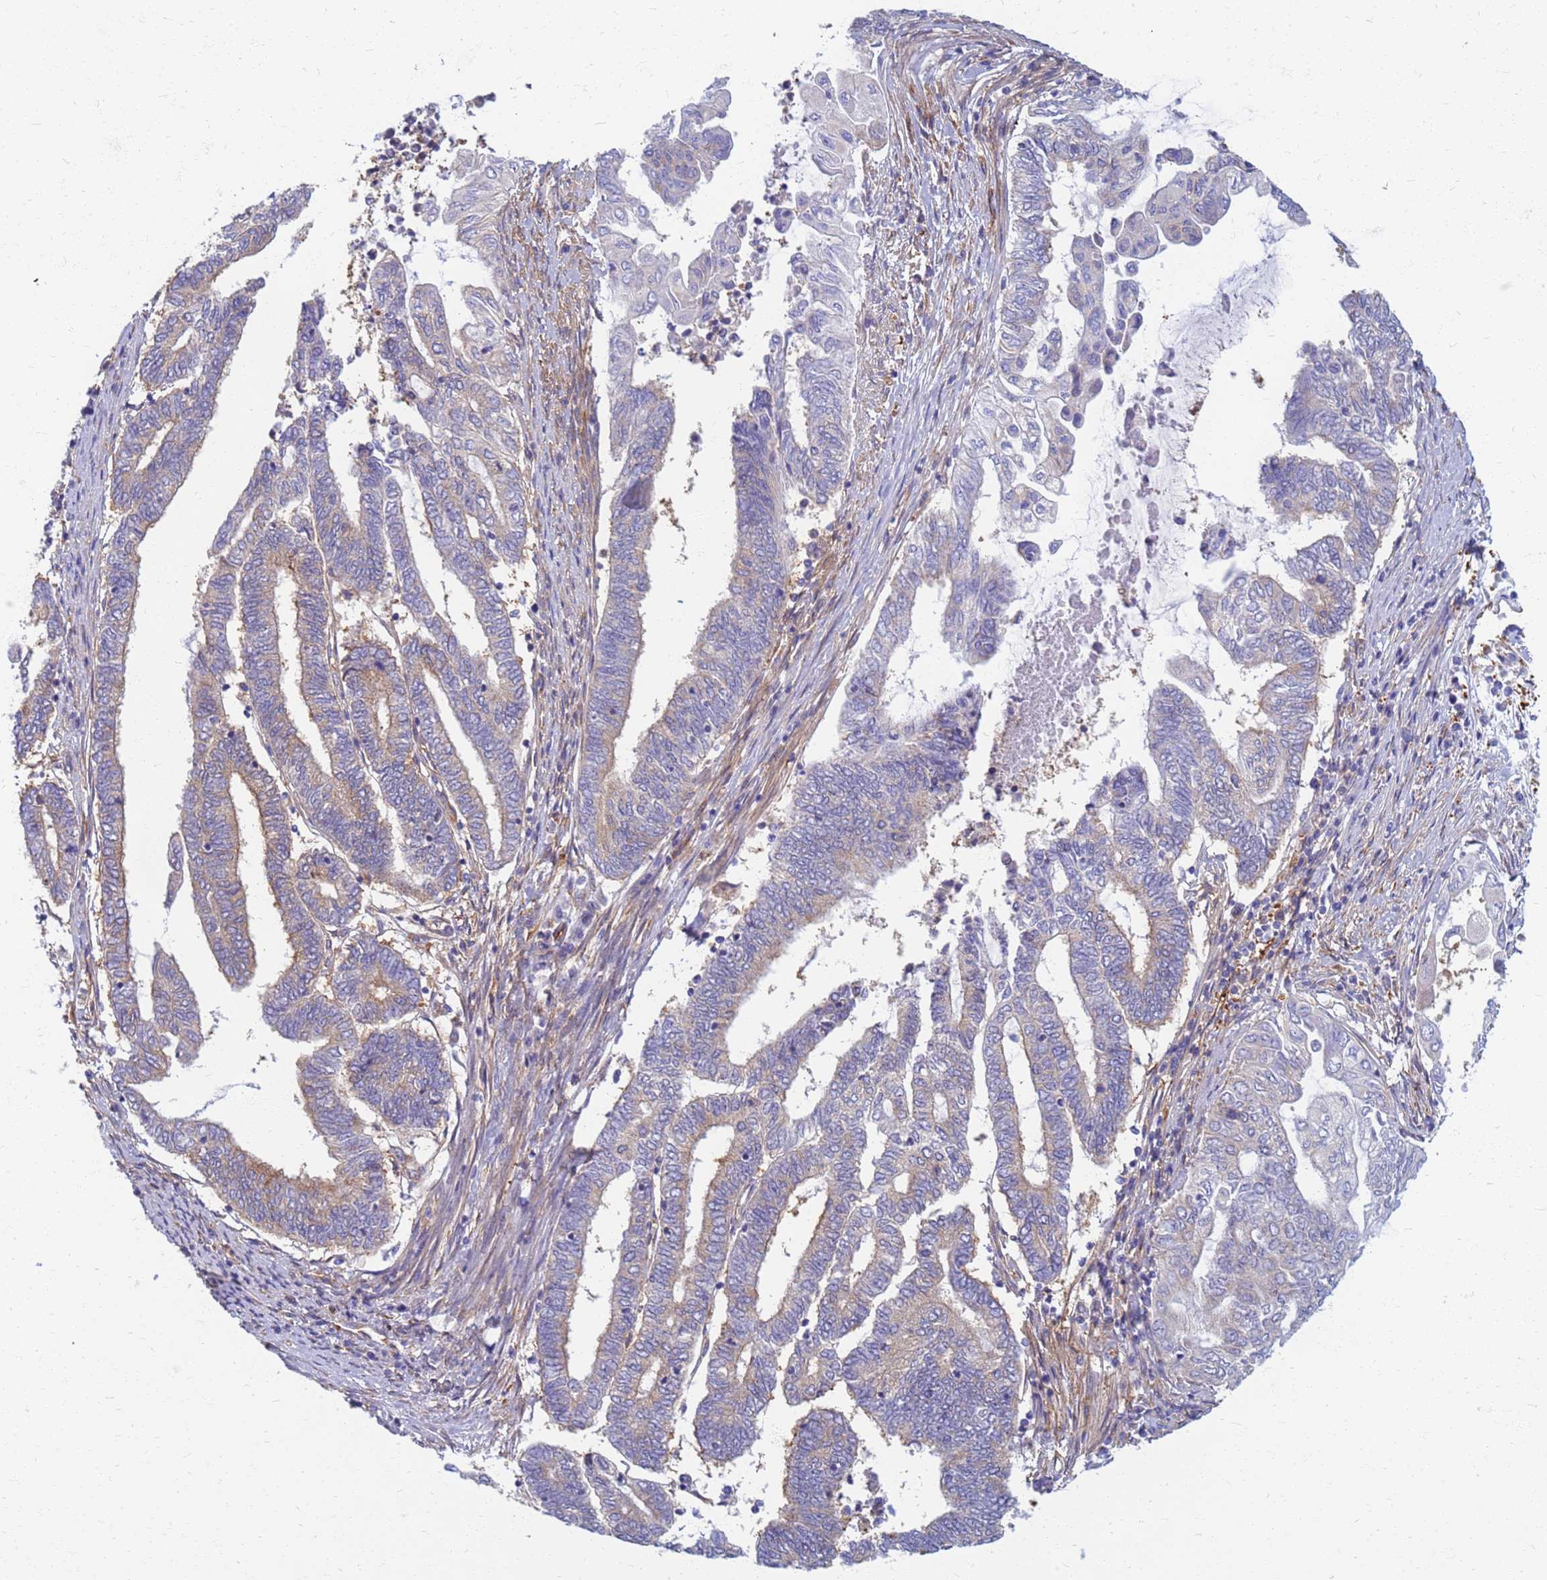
{"staining": {"intensity": "weak", "quantity": "<25%", "location": "cytoplasmic/membranous"}, "tissue": "endometrial cancer", "cell_type": "Tumor cells", "image_type": "cancer", "snomed": [{"axis": "morphology", "description": "Adenocarcinoma, NOS"}, {"axis": "topography", "description": "Uterus"}, {"axis": "topography", "description": "Endometrium"}], "caption": "The histopathology image demonstrates no staining of tumor cells in endometrial cancer.", "gene": "EEA1", "patient": {"sex": "female", "age": 70}}